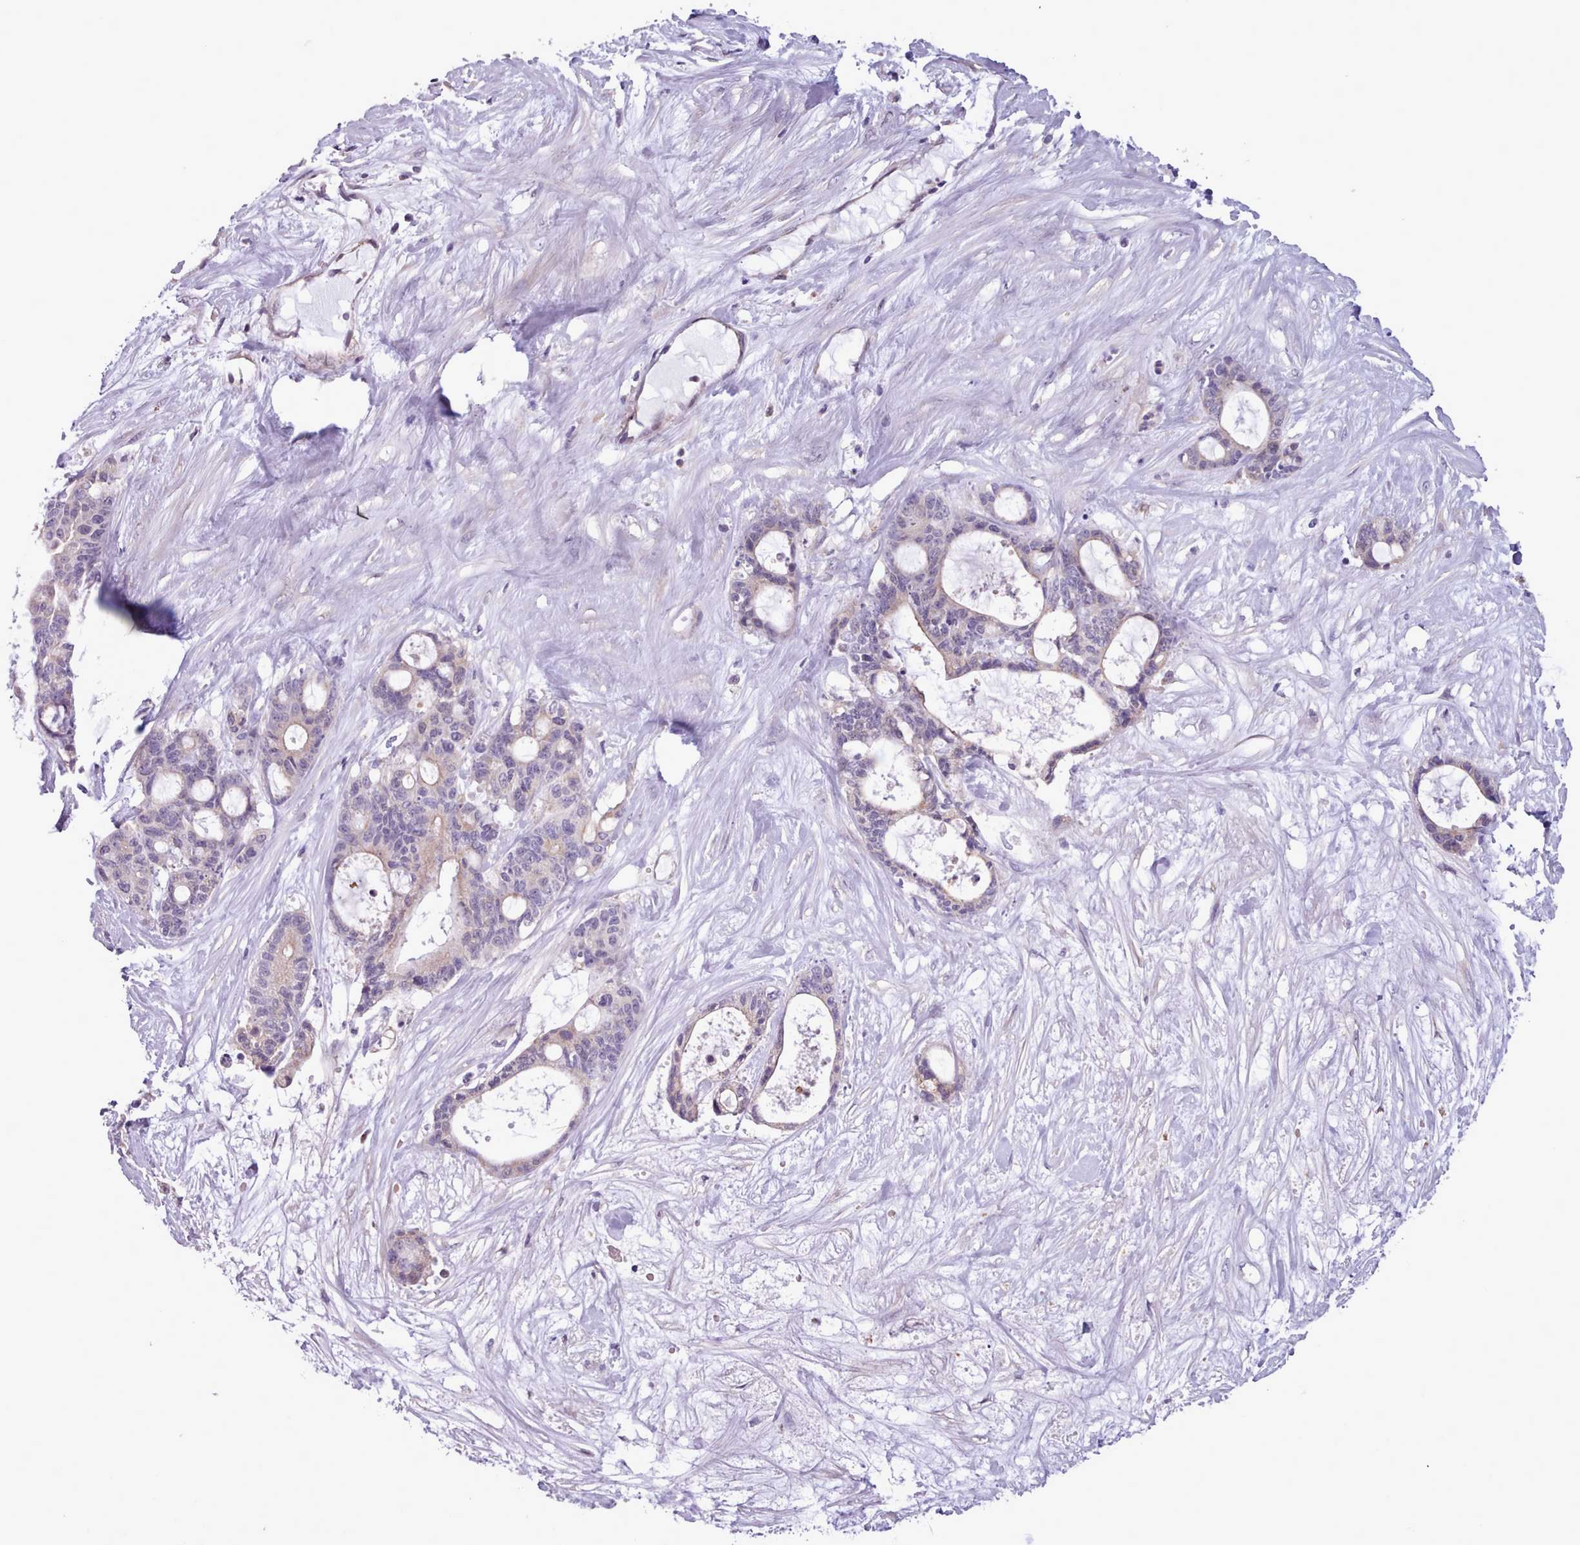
{"staining": {"intensity": "negative", "quantity": "none", "location": "none"}, "tissue": "liver cancer", "cell_type": "Tumor cells", "image_type": "cancer", "snomed": [{"axis": "morphology", "description": "Normal tissue, NOS"}, {"axis": "morphology", "description": "Cholangiocarcinoma"}, {"axis": "topography", "description": "Liver"}, {"axis": "topography", "description": "Peripheral nerve tissue"}], "caption": "Cholangiocarcinoma (liver) was stained to show a protein in brown. There is no significant staining in tumor cells. Brightfield microscopy of immunohistochemistry stained with DAB (brown) and hematoxylin (blue), captured at high magnification.", "gene": "KCTD16", "patient": {"sex": "female", "age": 73}}